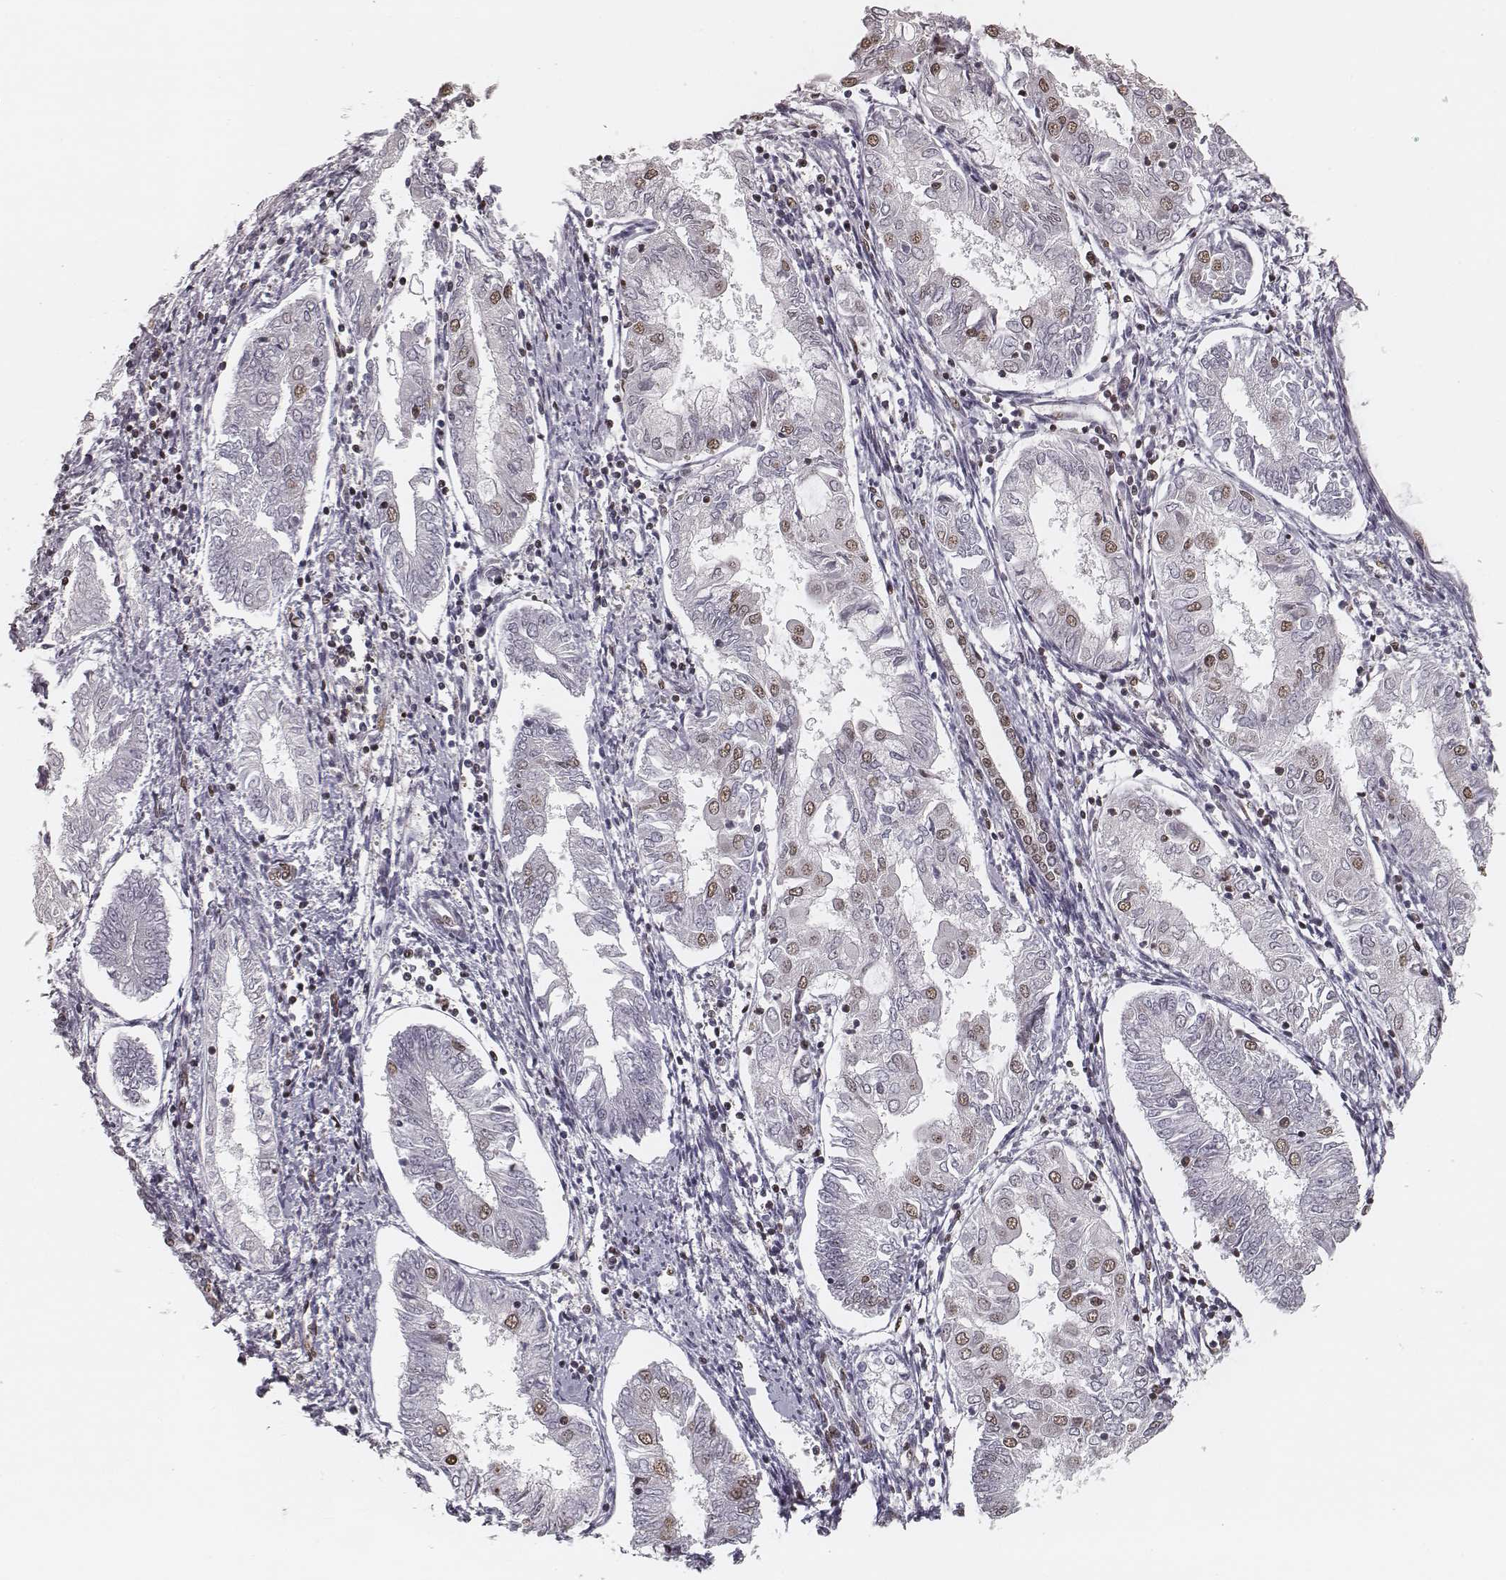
{"staining": {"intensity": "moderate", "quantity": "<25%", "location": "nuclear"}, "tissue": "endometrial cancer", "cell_type": "Tumor cells", "image_type": "cancer", "snomed": [{"axis": "morphology", "description": "Adenocarcinoma, NOS"}, {"axis": "topography", "description": "Endometrium"}], "caption": "Endometrial cancer stained for a protein shows moderate nuclear positivity in tumor cells.", "gene": "HMGA2", "patient": {"sex": "female", "age": 68}}